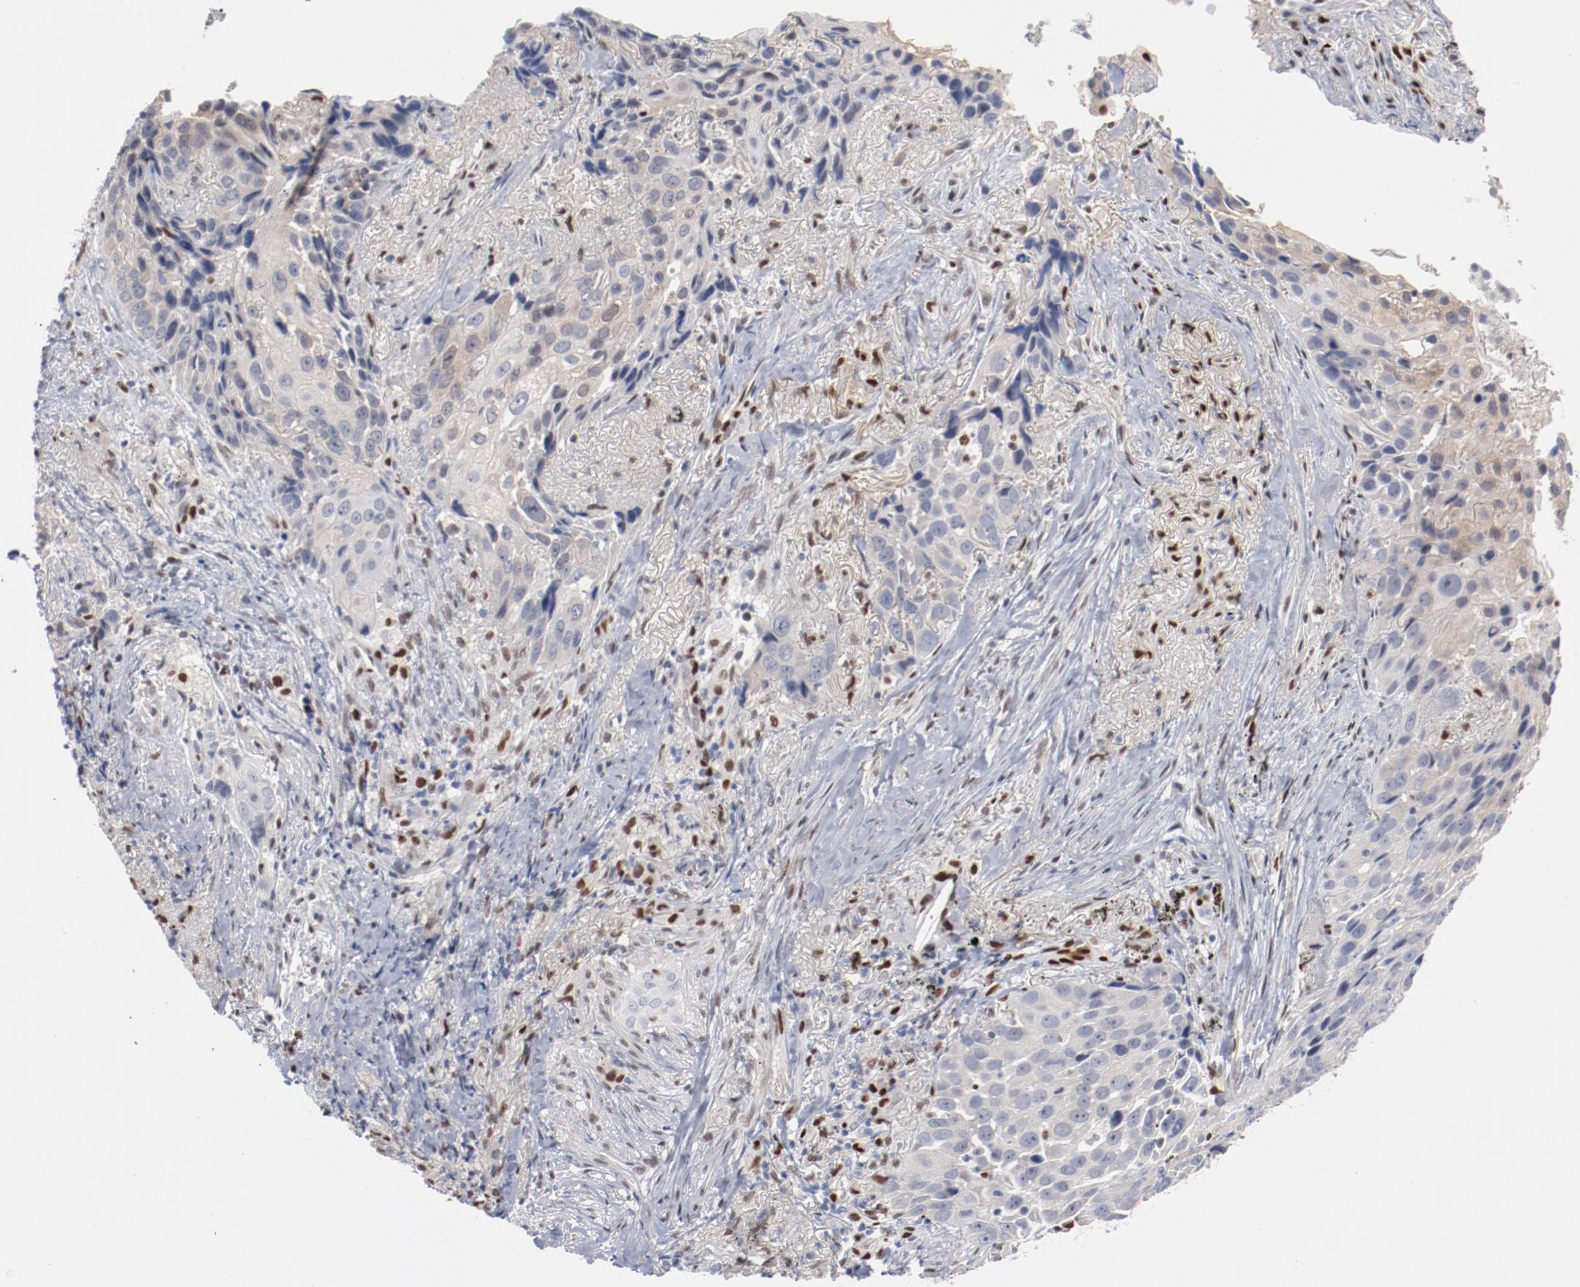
{"staining": {"intensity": "negative", "quantity": "none", "location": "none"}, "tissue": "lung cancer", "cell_type": "Tumor cells", "image_type": "cancer", "snomed": [{"axis": "morphology", "description": "Squamous cell carcinoma, NOS"}, {"axis": "topography", "description": "Lung"}], "caption": "DAB immunohistochemical staining of lung cancer reveals no significant expression in tumor cells. (IHC, brightfield microscopy, high magnification).", "gene": "ZEB2", "patient": {"sex": "male", "age": 54}}